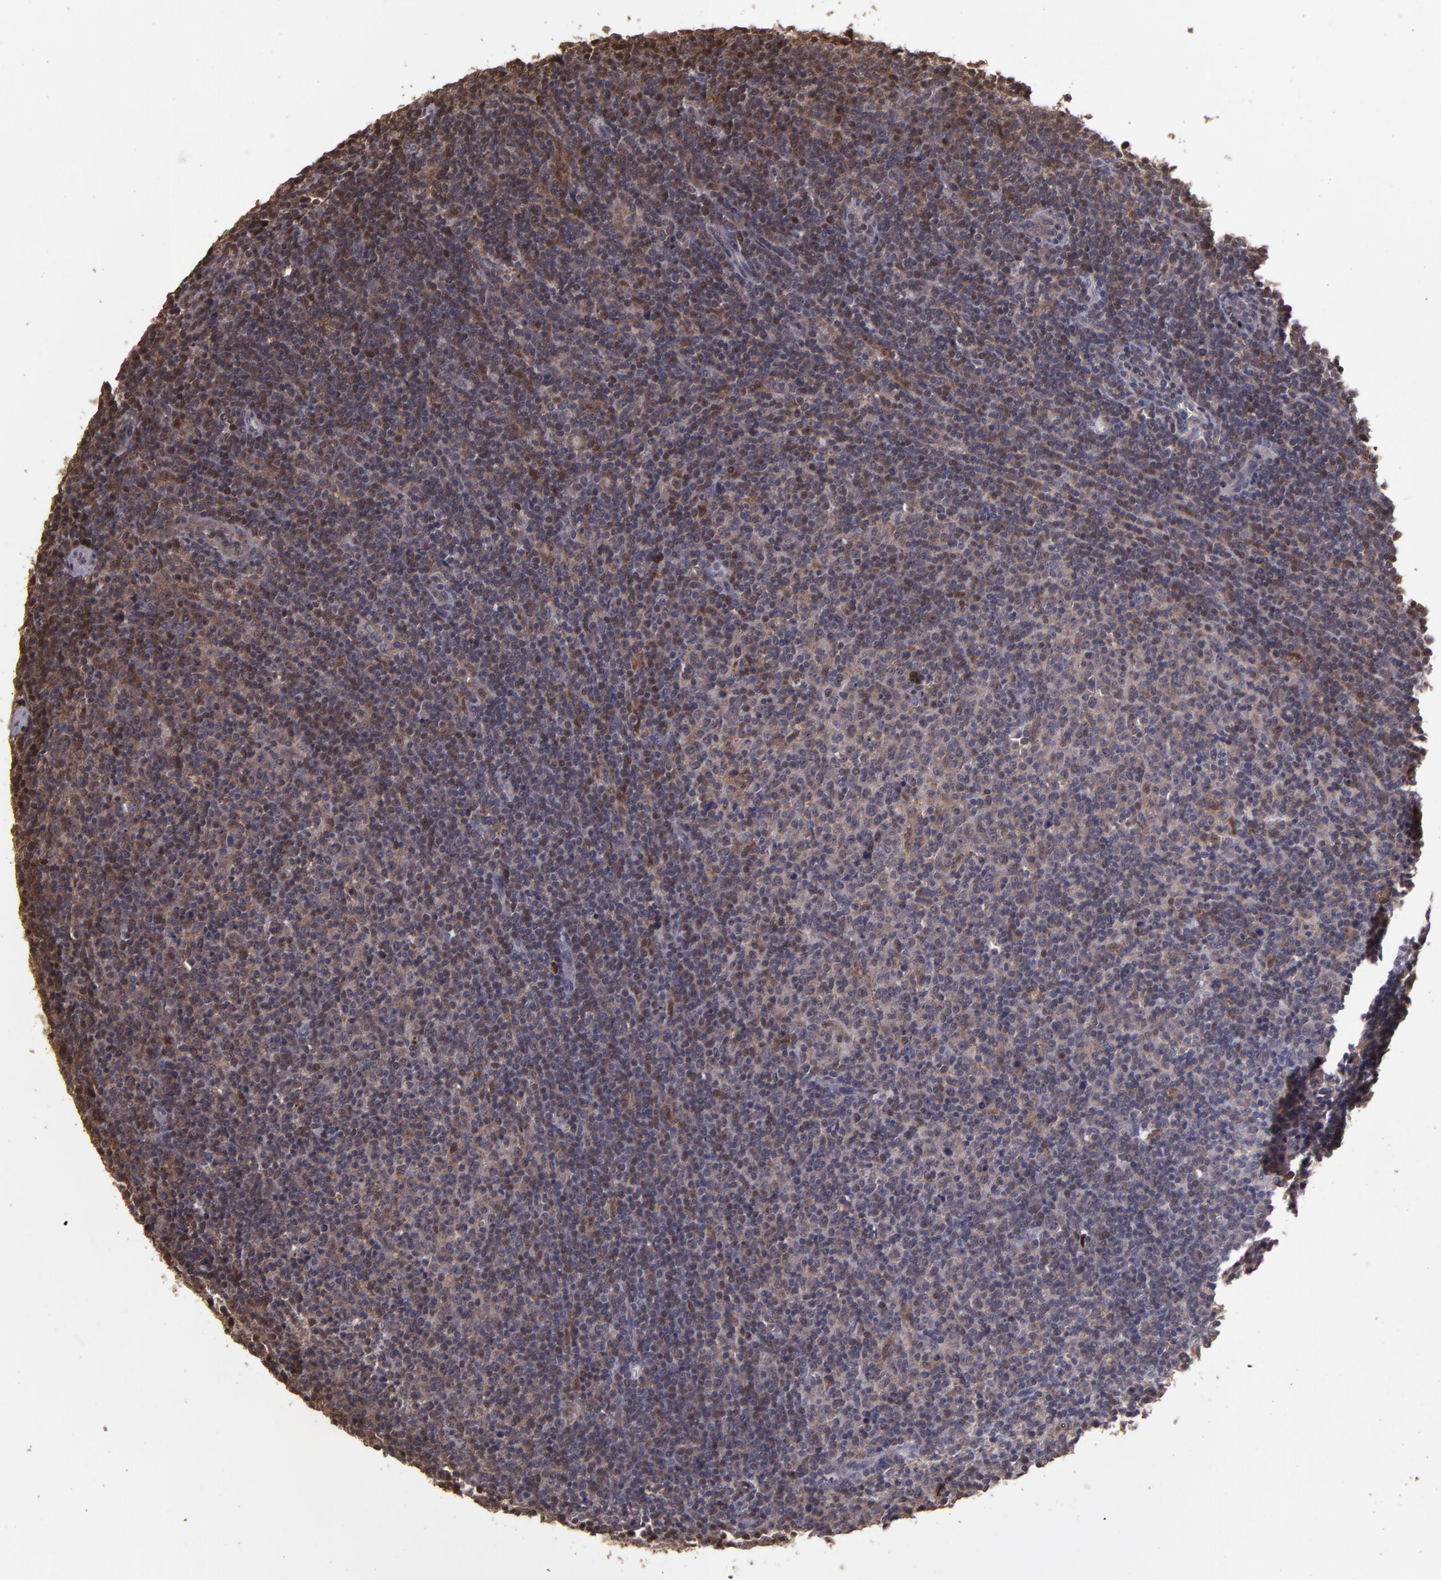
{"staining": {"intensity": "weak", "quantity": "<25%", "location": "cytoplasmic/membranous,nuclear"}, "tissue": "lymphoma", "cell_type": "Tumor cells", "image_type": "cancer", "snomed": [{"axis": "morphology", "description": "Malignant lymphoma, non-Hodgkin's type, Low grade"}, {"axis": "topography", "description": "Lymph node"}], "caption": "Tumor cells show no significant protein positivity in lymphoma. (DAB (3,3'-diaminobenzidine) immunohistochemistry with hematoxylin counter stain).", "gene": "SERPINF2", "patient": {"sex": "male", "age": 70}}